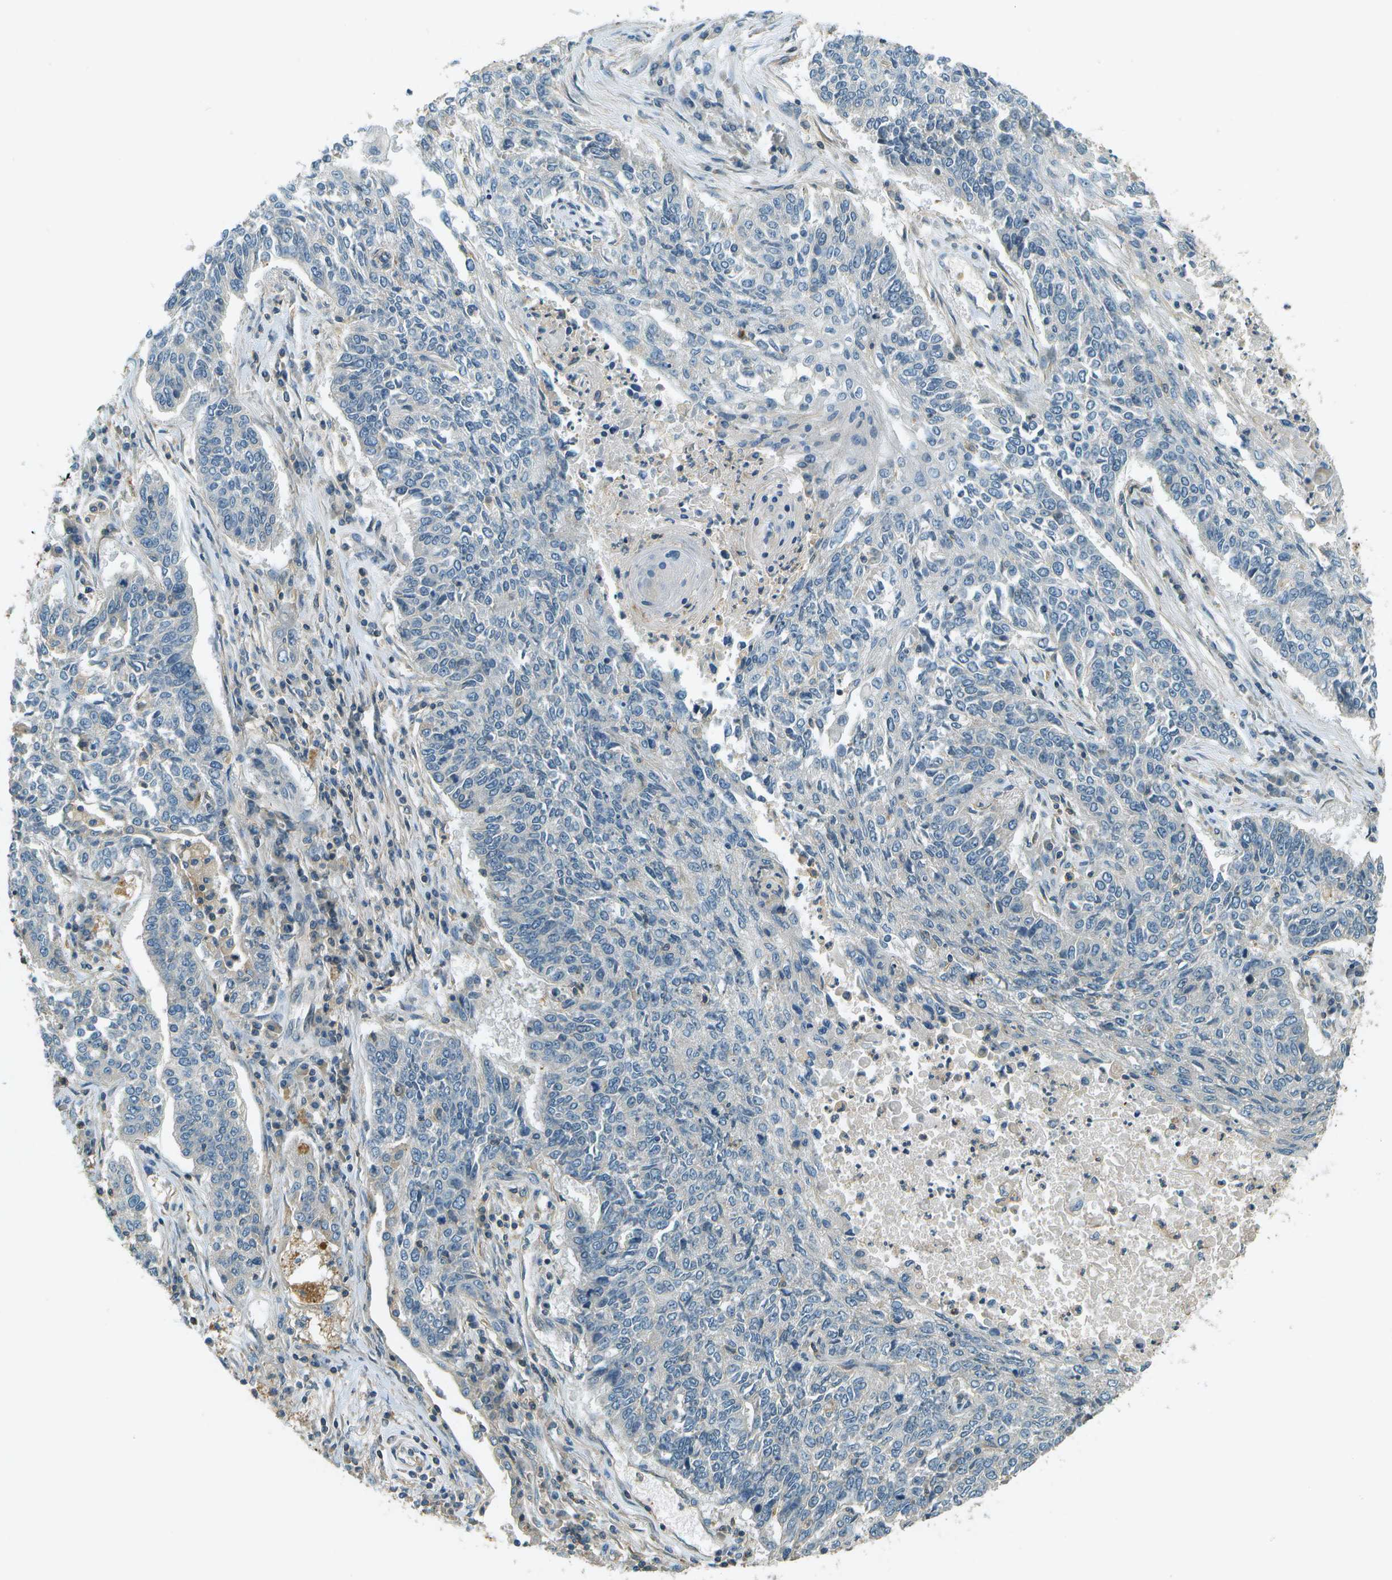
{"staining": {"intensity": "negative", "quantity": "none", "location": "none"}, "tissue": "lung cancer", "cell_type": "Tumor cells", "image_type": "cancer", "snomed": [{"axis": "morphology", "description": "Normal tissue, NOS"}, {"axis": "morphology", "description": "Squamous cell carcinoma, NOS"}, {"axis": "topography", "description": "Cartilage tissue"}, {"axis": "topography", "description": "Bronchus"}, {"axis": "topography", "description": "Lung"}], "caption": "This is an immunohistochemistry (IHC) photomicrograph of human lung cancer. There is no staining in tumor cells.", "gene": "NUDT4", "patient": {"sex": "female", "age": 49}}